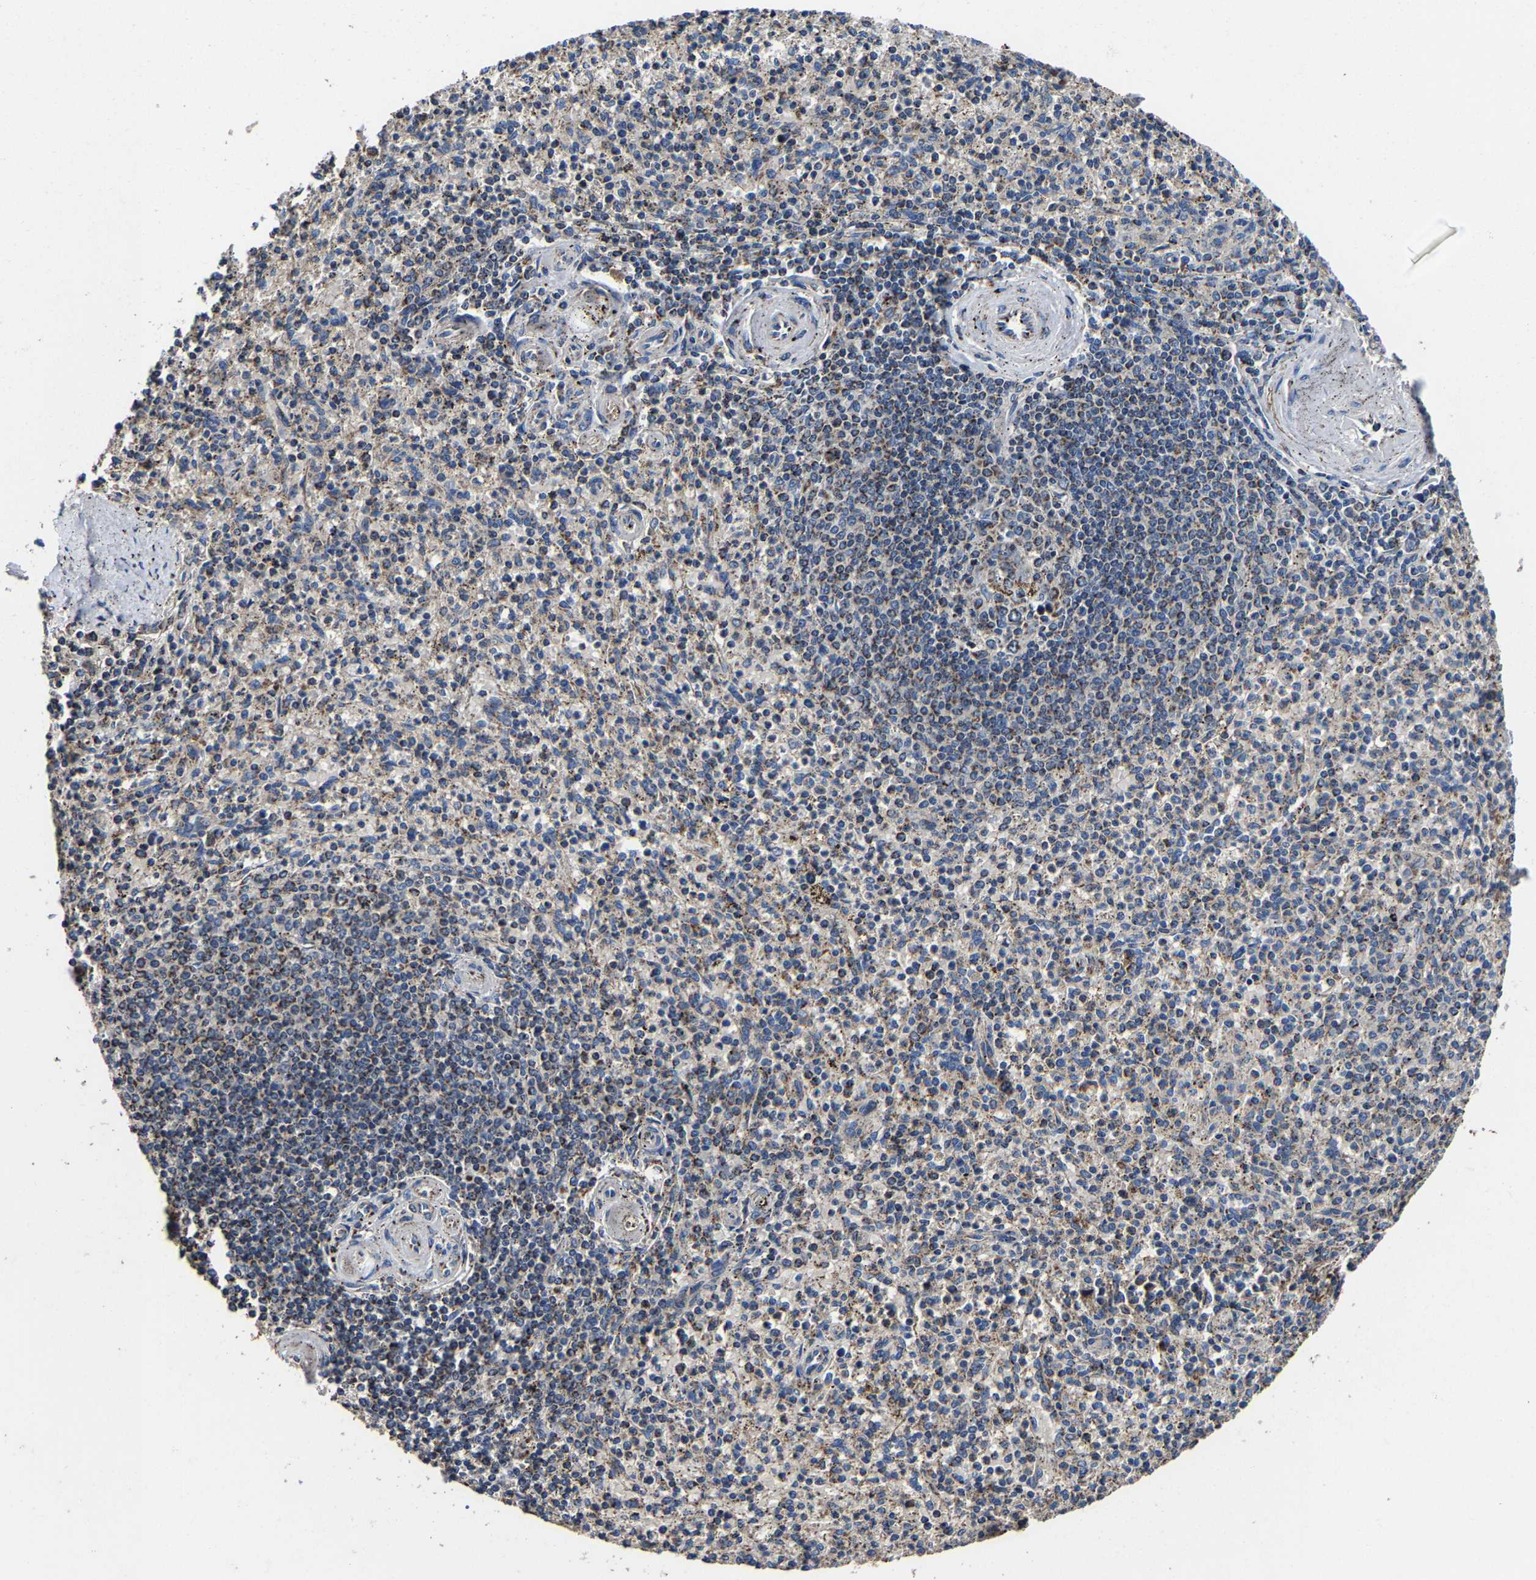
{"staining": {"intensity": "weak", "quantity": "<25%", "location": "cytoplasmic/membranous"}, "tissue": "spleen", "cell_type": "Cells in red pulp", "image_type": "normal", "snomed": [{"axis": "morphology", "description": "Normal tissue, NOS"}, {"axis": "topography", "description": "Spleen"}], "caption": "Immunohistochemical staining of normal human spleen reveals no significant staining in cells in red pulp. (Stains: DAB IHC with hematoxylin counter stain, Microscopy: brightfield microscopy at high magnification).", "gene": "ZCCHC7", "patient": {"sex": "male", "age": 72}}